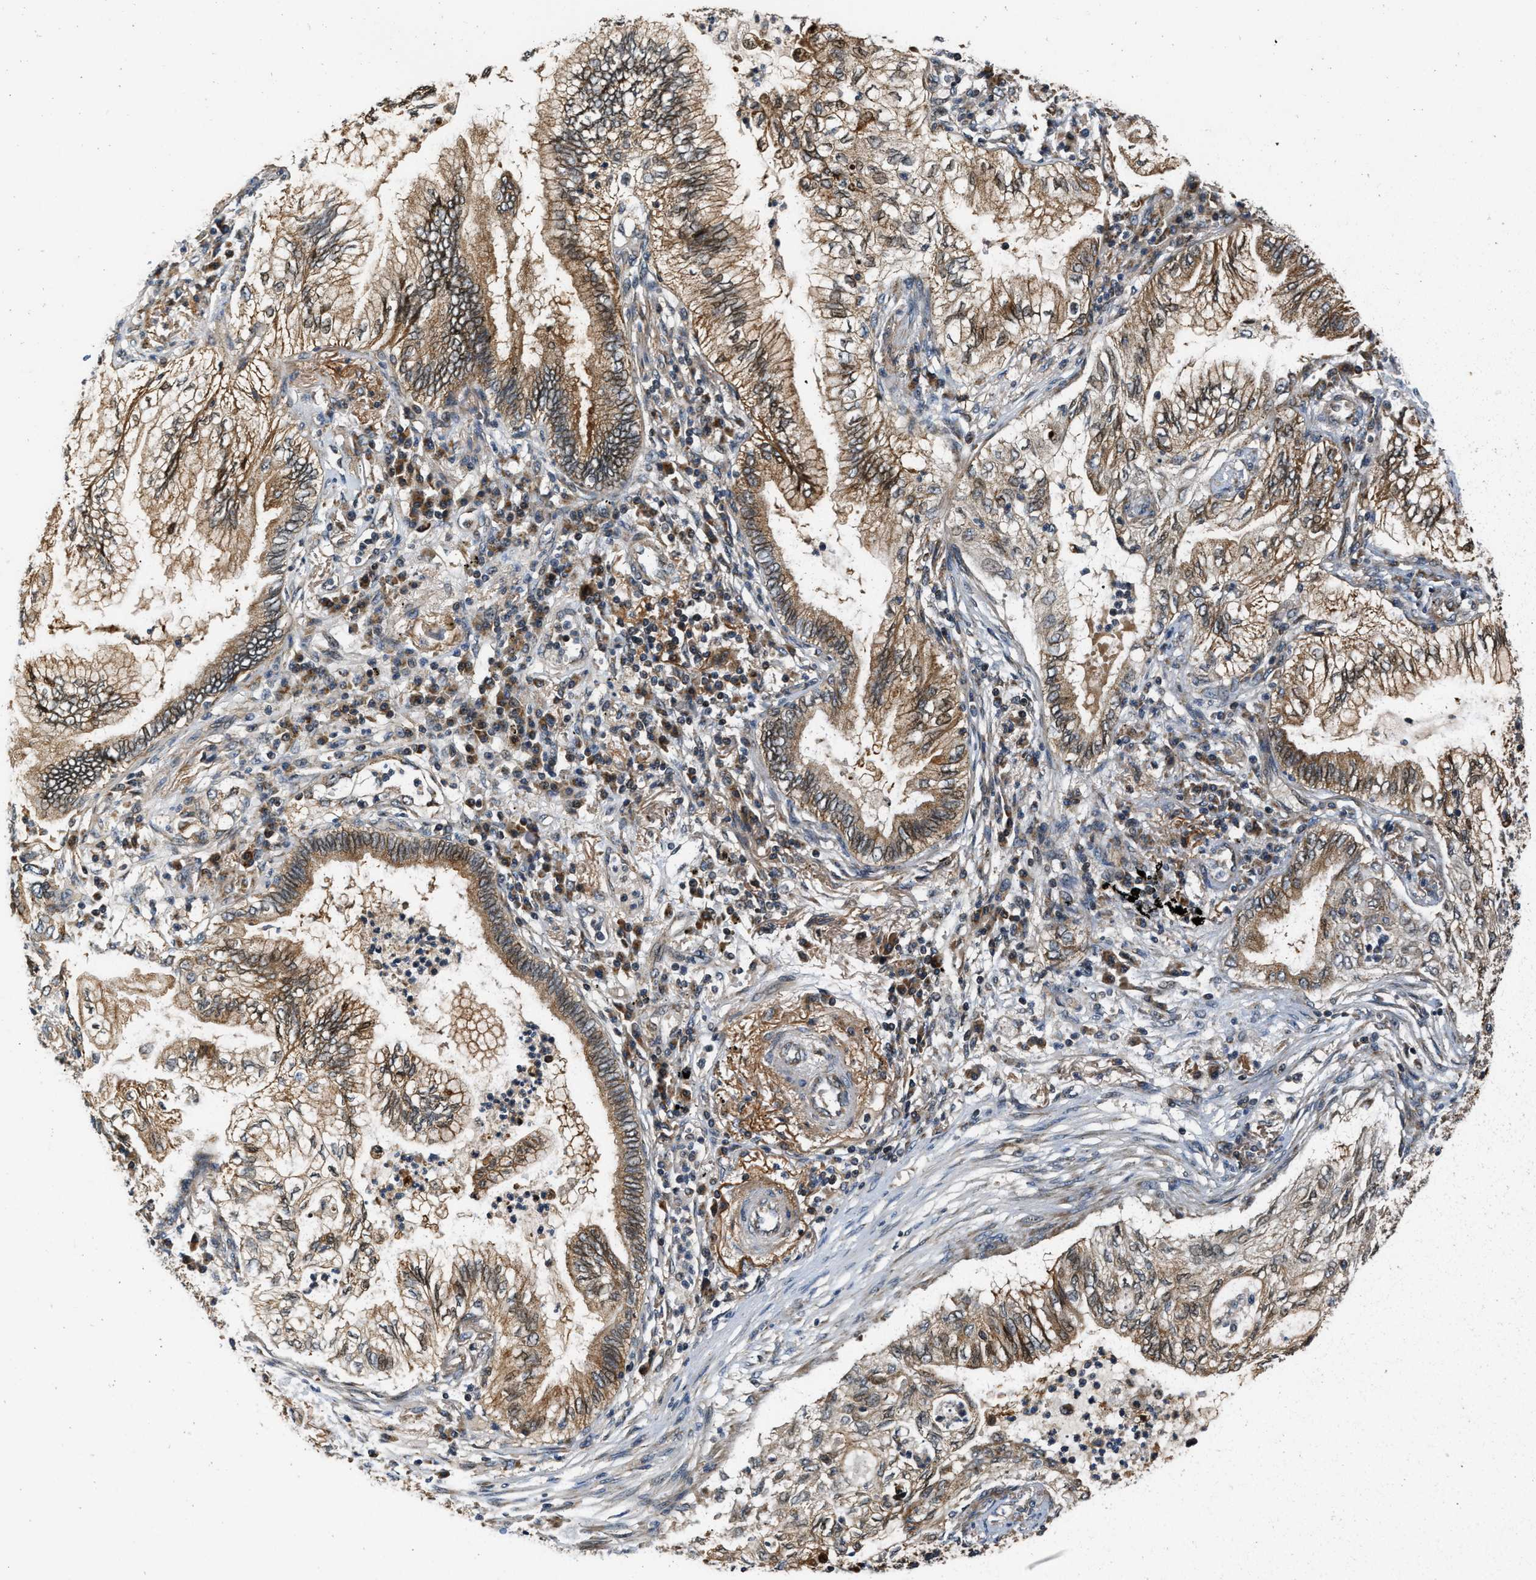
{"staining": {"intensity": "moderate", "quantity": ">75%", "location": "cytoplasmic/membranous"}, "tissue": "lung cancer", "cell_type": "Tumor cells", "image_type": "cancer", "snomed": [{"axis": "morphology", "description": "Normal tissue, NOS"}, {"axis": "morphology", "description": "Adenocarcinoma, NOS"}, {"axis": "topography", "description": "Bronchus"}, {"axis": "topography", "description": "Lung"}], "caption": "Immunohistochemistry (IHC) image of neoplastic tissue: human lung adenocarcinoma stained using immunohistochemistry displays medium levels of moderate protein expression localized specifically in the cytoplasmic/membranous of tumor cells, appearing as a cytoplasmic/membranous brown color.", "gene": "EXTL2", "patient": {"sex": "female", "age": 70}}